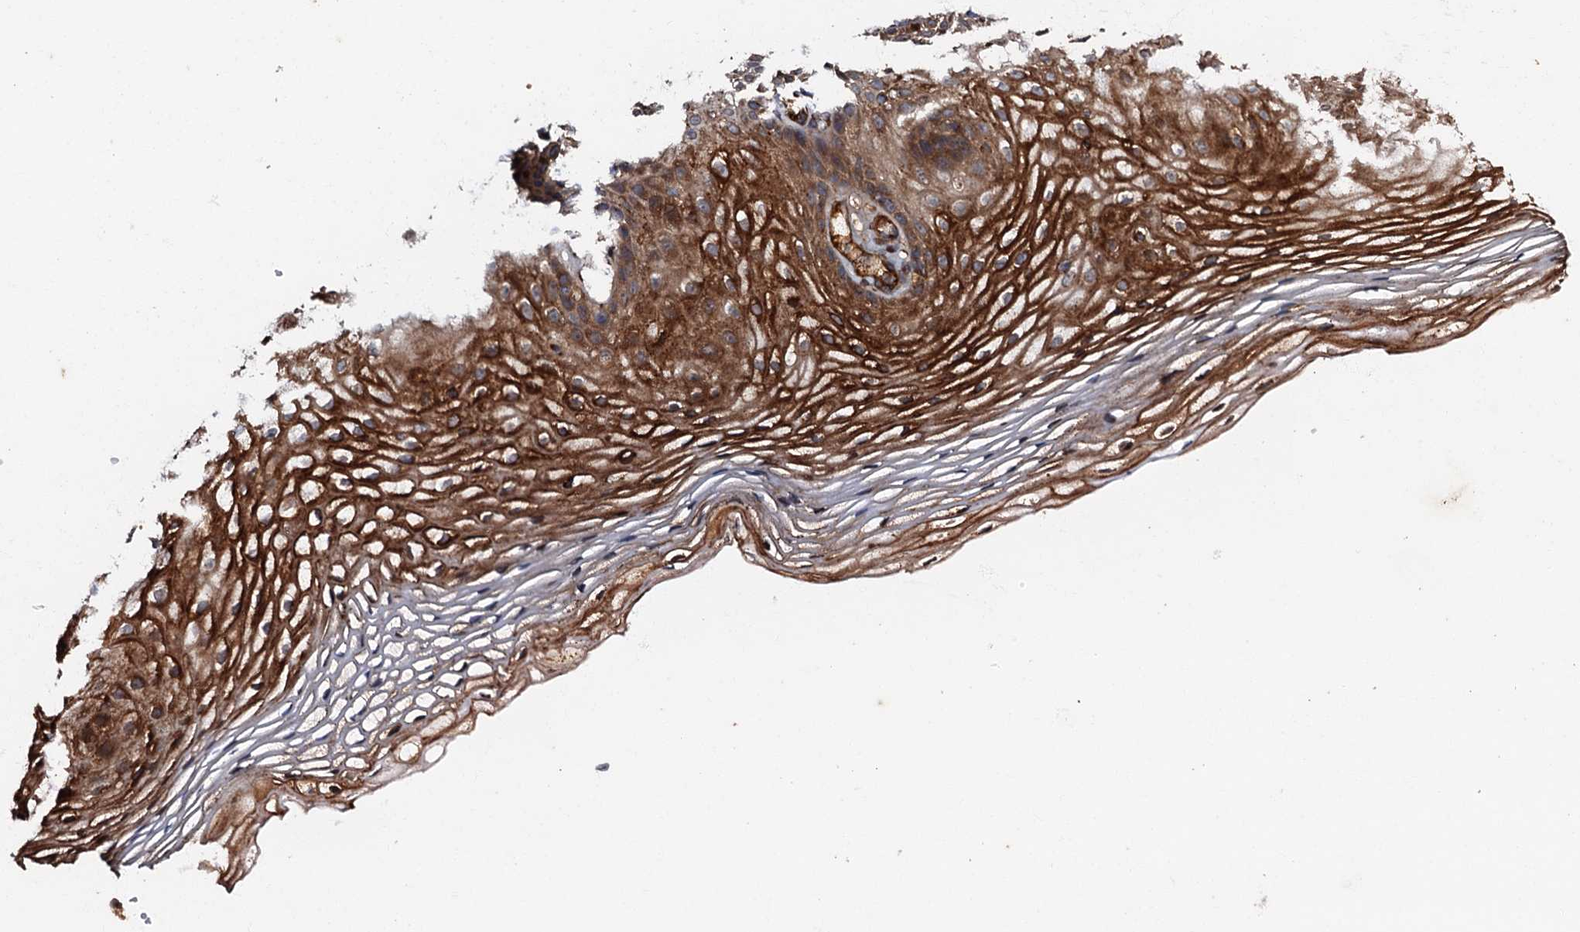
{"staining": {"intensity": "strong", "quantity": ">75%", "location": "cytoplasmic/membranous"}, "tissue": "vagina", "cell_type": "Squamous epithelial cells", "image_type": "normal", "snomed": [{"axis": "morphology", "description": "Normal tissue, NOS"}, {"axis": "topography", "description": "Vagina"}], "caption": "Approximately >75% of squamous epithelial cells in unremarkable vagina demonstrate strong cytoplasmic/membranous protein staining as visualized by brown immunohistochemical staining.", "gene": "BLOC1S6", "patient": {"sex": "female", "age": 60}}